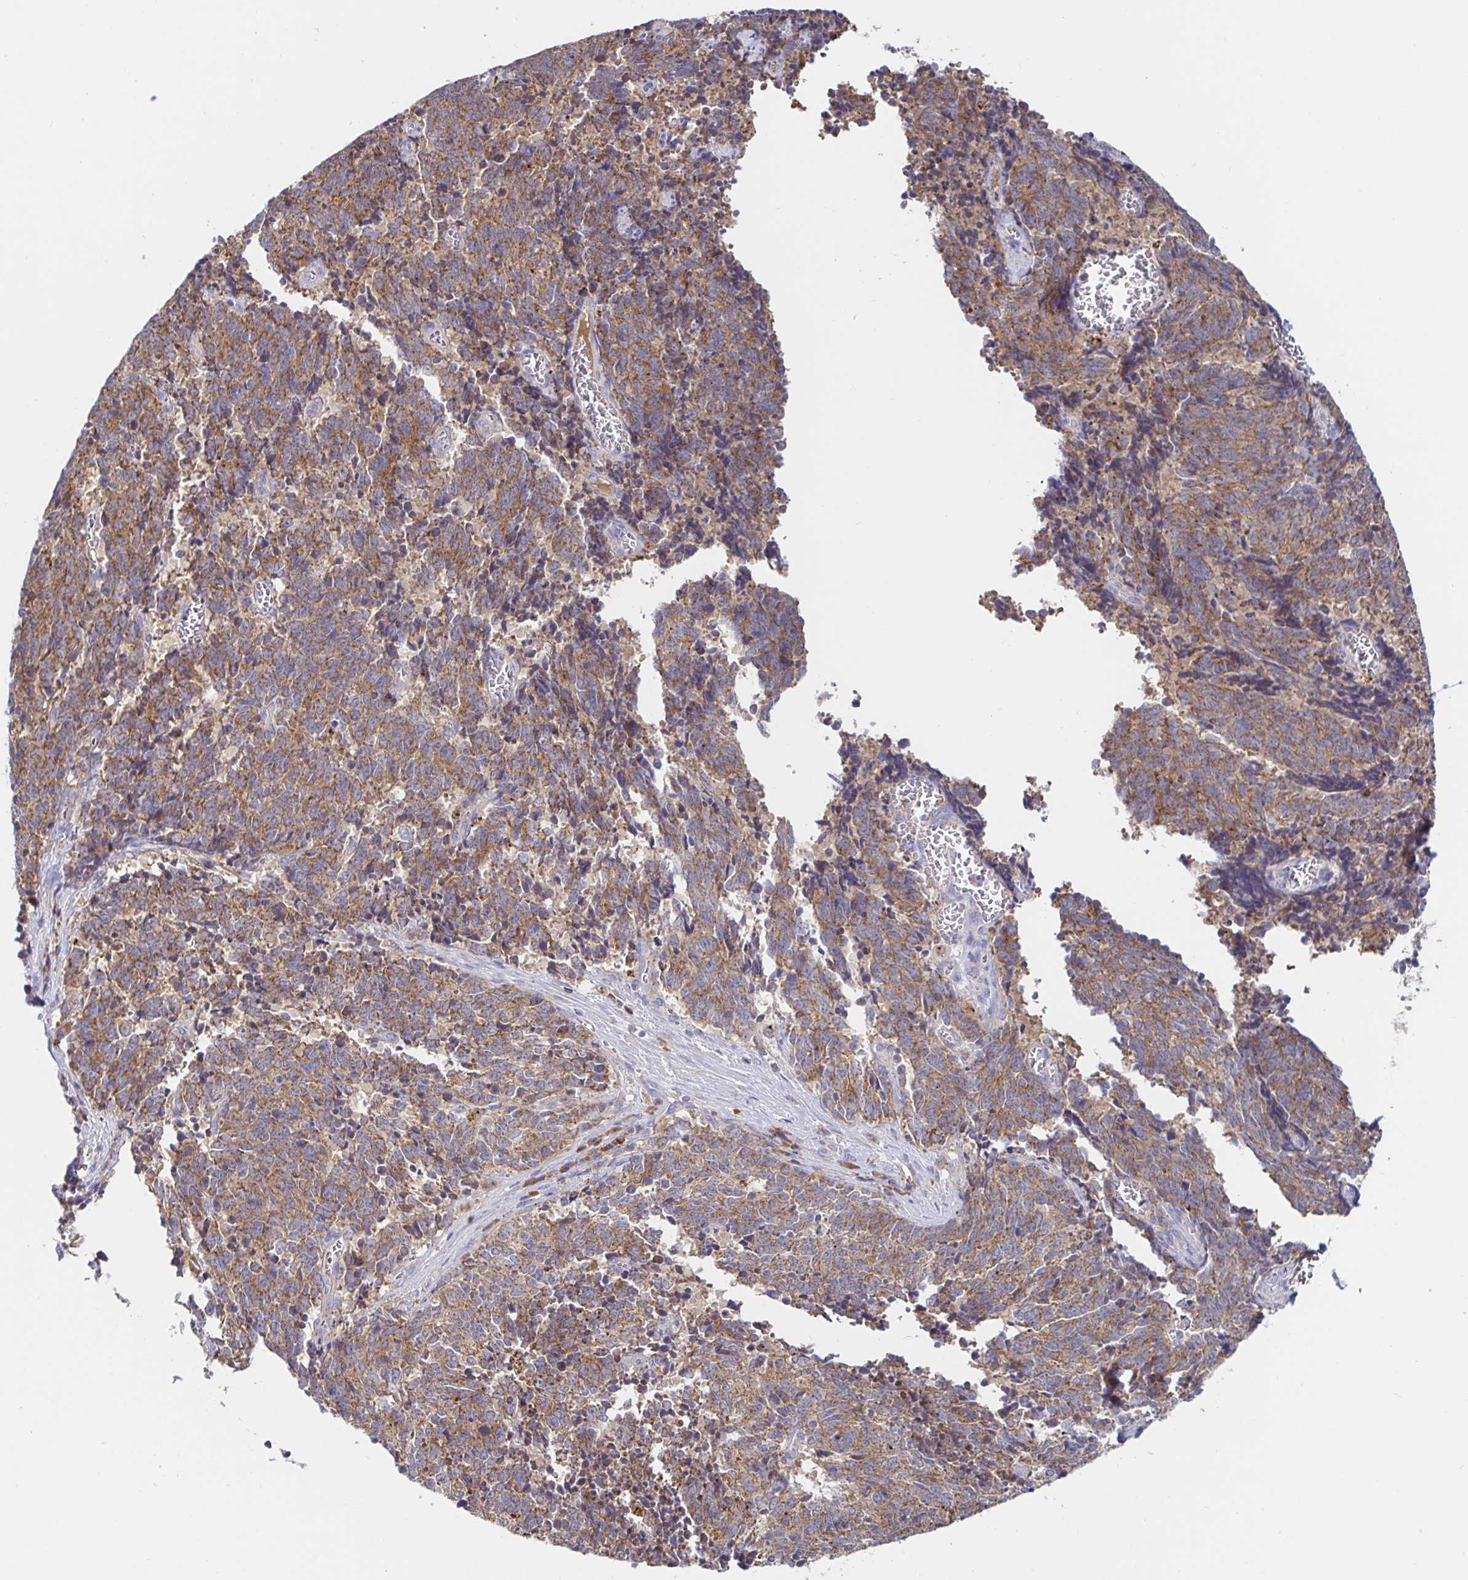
{"staining": {"intensity": "moderate", "quantity": ">75%", "location": "cytoplasmic/membranous"}, "tissue": "cervical cancer", "cell_type": "Tumor cells", "image_type": "cancer", "snomed": [{"axis": "morphology", "description": "Squamous cell carcinoma, NOS"}, {"axis": "topography", "description": "Cervix"}], "caption": "Protein analysis of squamous cell carcinoma (cervical) tissue reveals moderate cytoplasmic/membranous positivity in about >75% of tumor cells.", "gene": "PRDX3", "patient": {"sex": "female", "age": 29}}